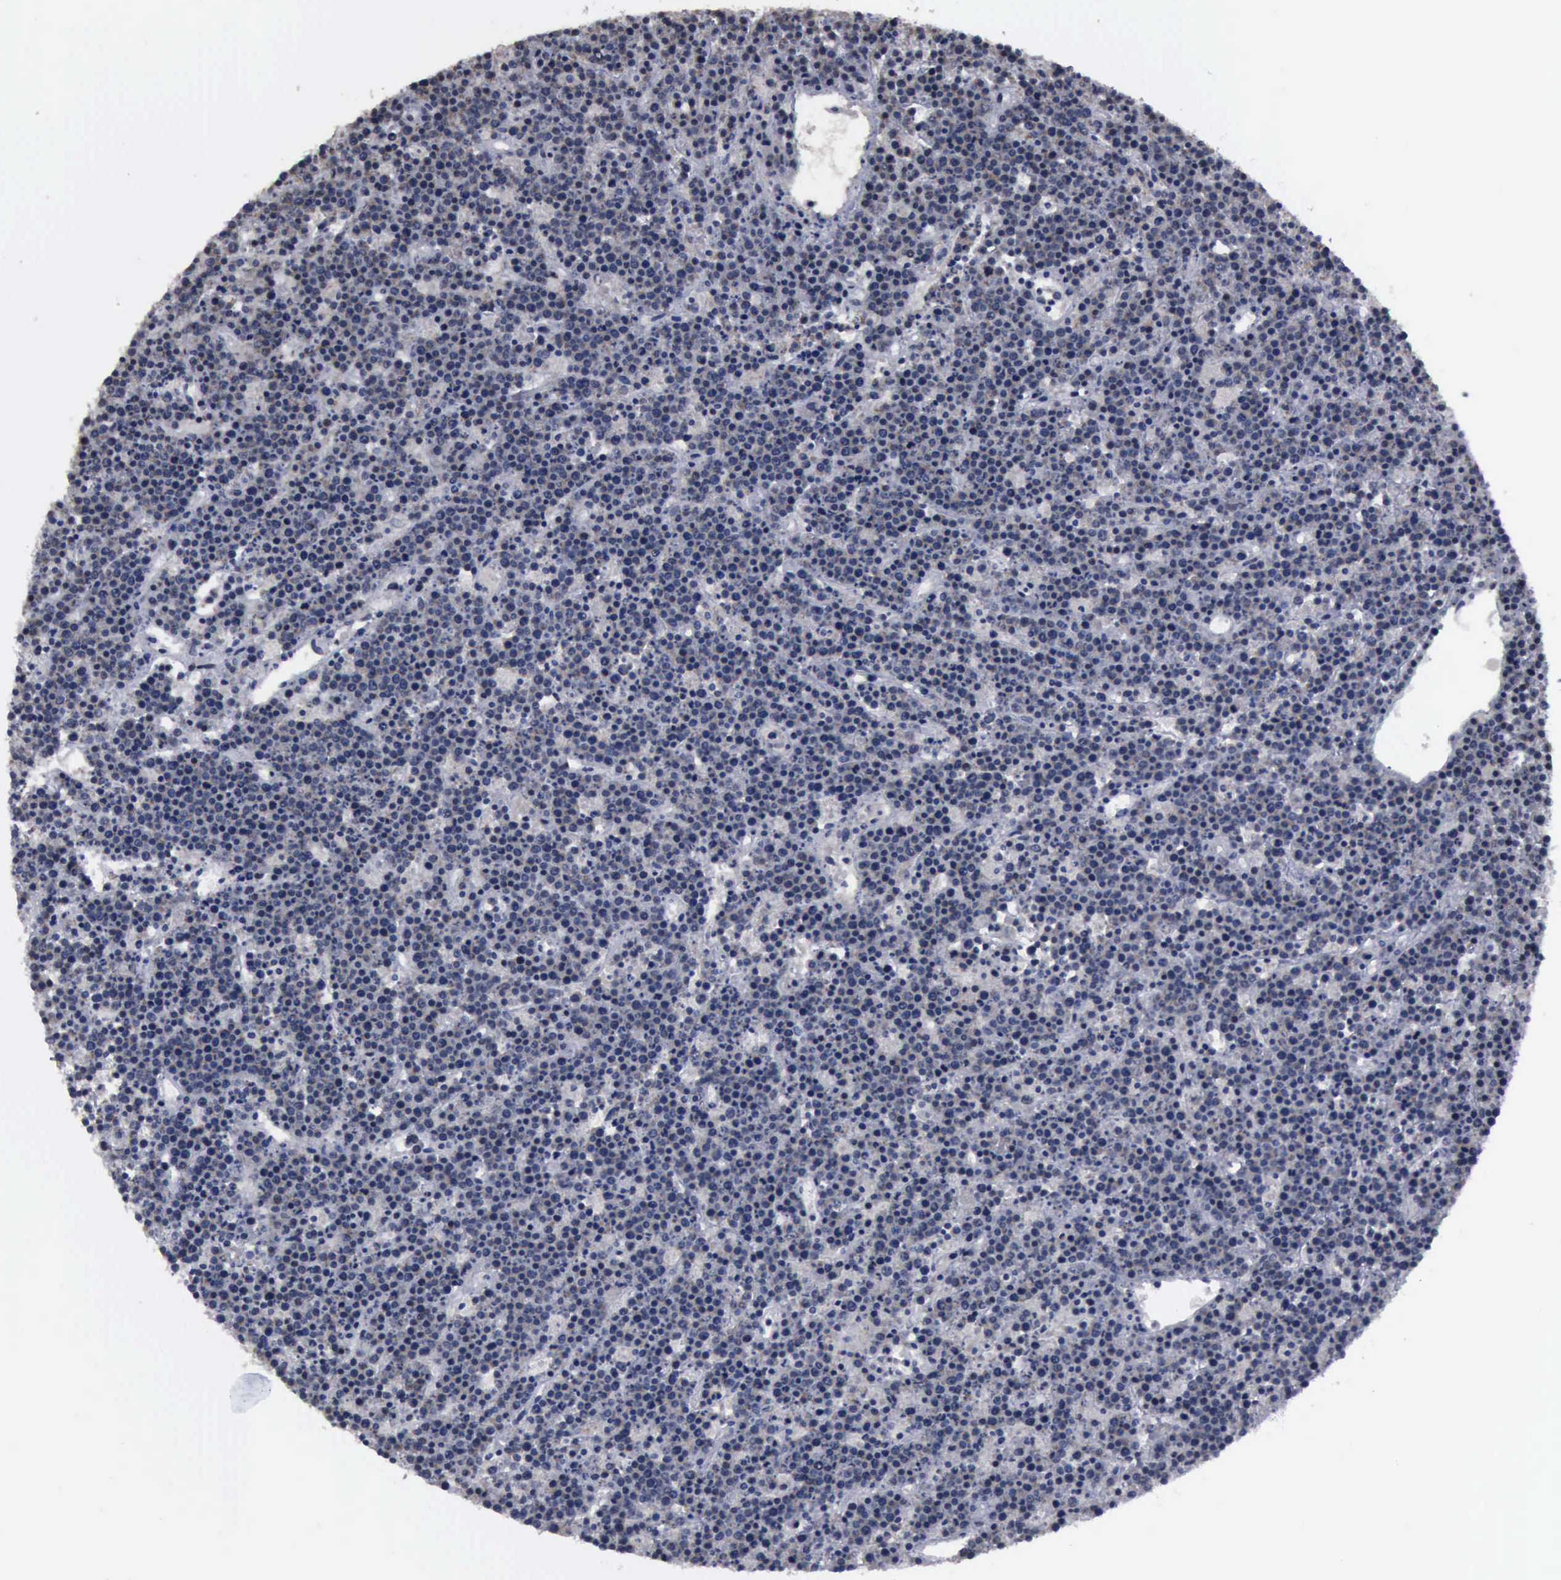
{"staining": {"intensity": "negative", "quantity": "none", "location": "none"}, "tissue": "lymphoma", "cell_type": "Tumor cells", "image_type": "cancer", "snomed": [{"axis": "morphology", "description": "Malignant lymphoma, non-Hodgkin's type, High grade"}, {"axis": "topography", "description": "Ovary"}], "caption": "High power microscopy micrograph of an IHC image of lymphoma, revealing no significant staining in tumor cells.", "gene": "BRD1", "patient": {"sex": "female", "age": 56}}